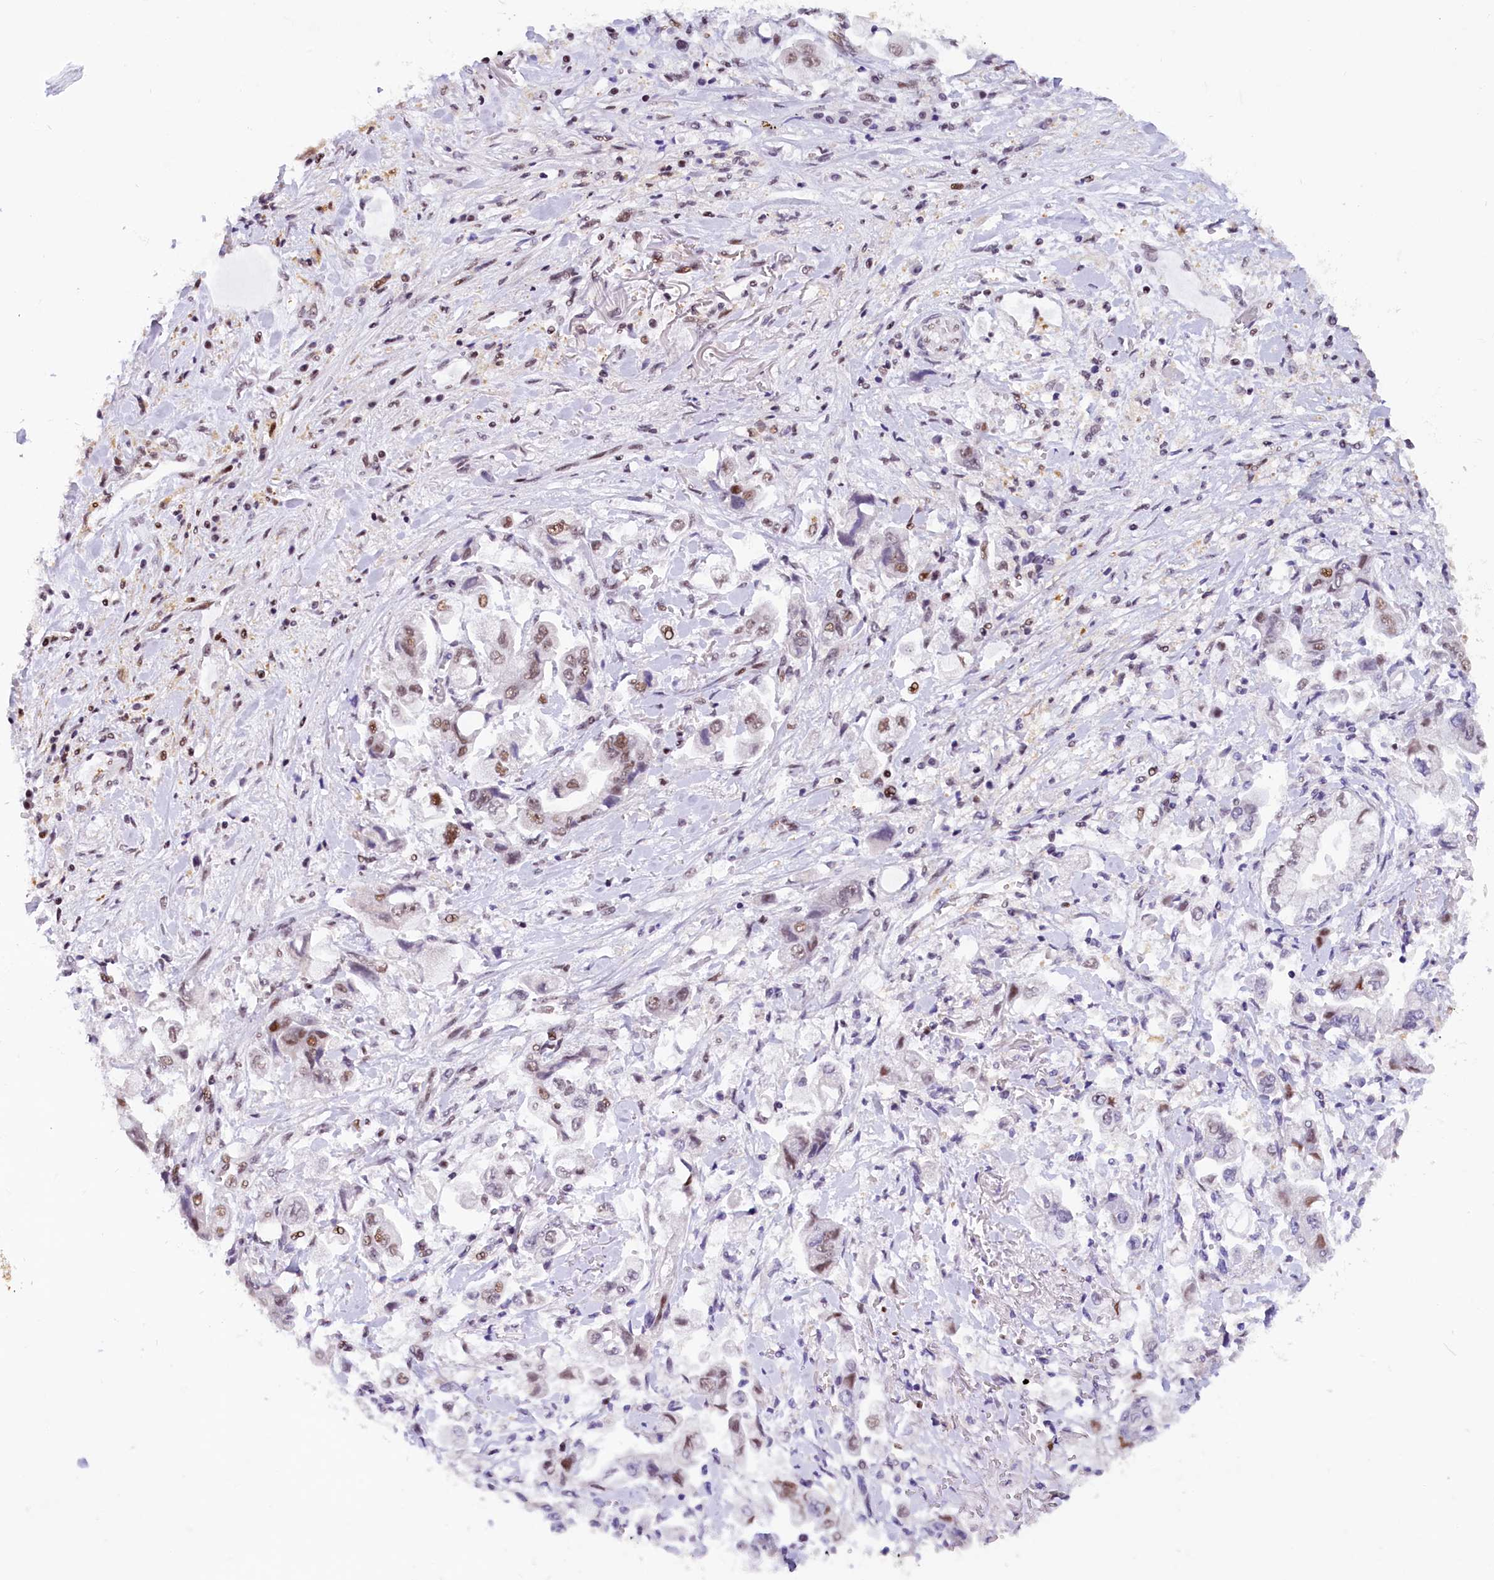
{"staining": {"intensity": "moderate", "quantity": ">75%", "location": "nuclear"}, "tissue": "stomach cancer", "cell_type": "Tumor cells", "image_type": "cancer", "snomed": [{"axis": "morphology", "description": "Adenocarcinoma, NOS"}, {"axis": "topography", "description": "Stomach"}], "caption": "IHC histopathology image of human stomach cancer (adenocarcinoma) stained for a protein (brown), which exhibits medium levels of moderate nuclear staining in approximately >75% of tumor cells.", "gene": "CDYL2", "patient": {"sex": "male", "age": 62}}